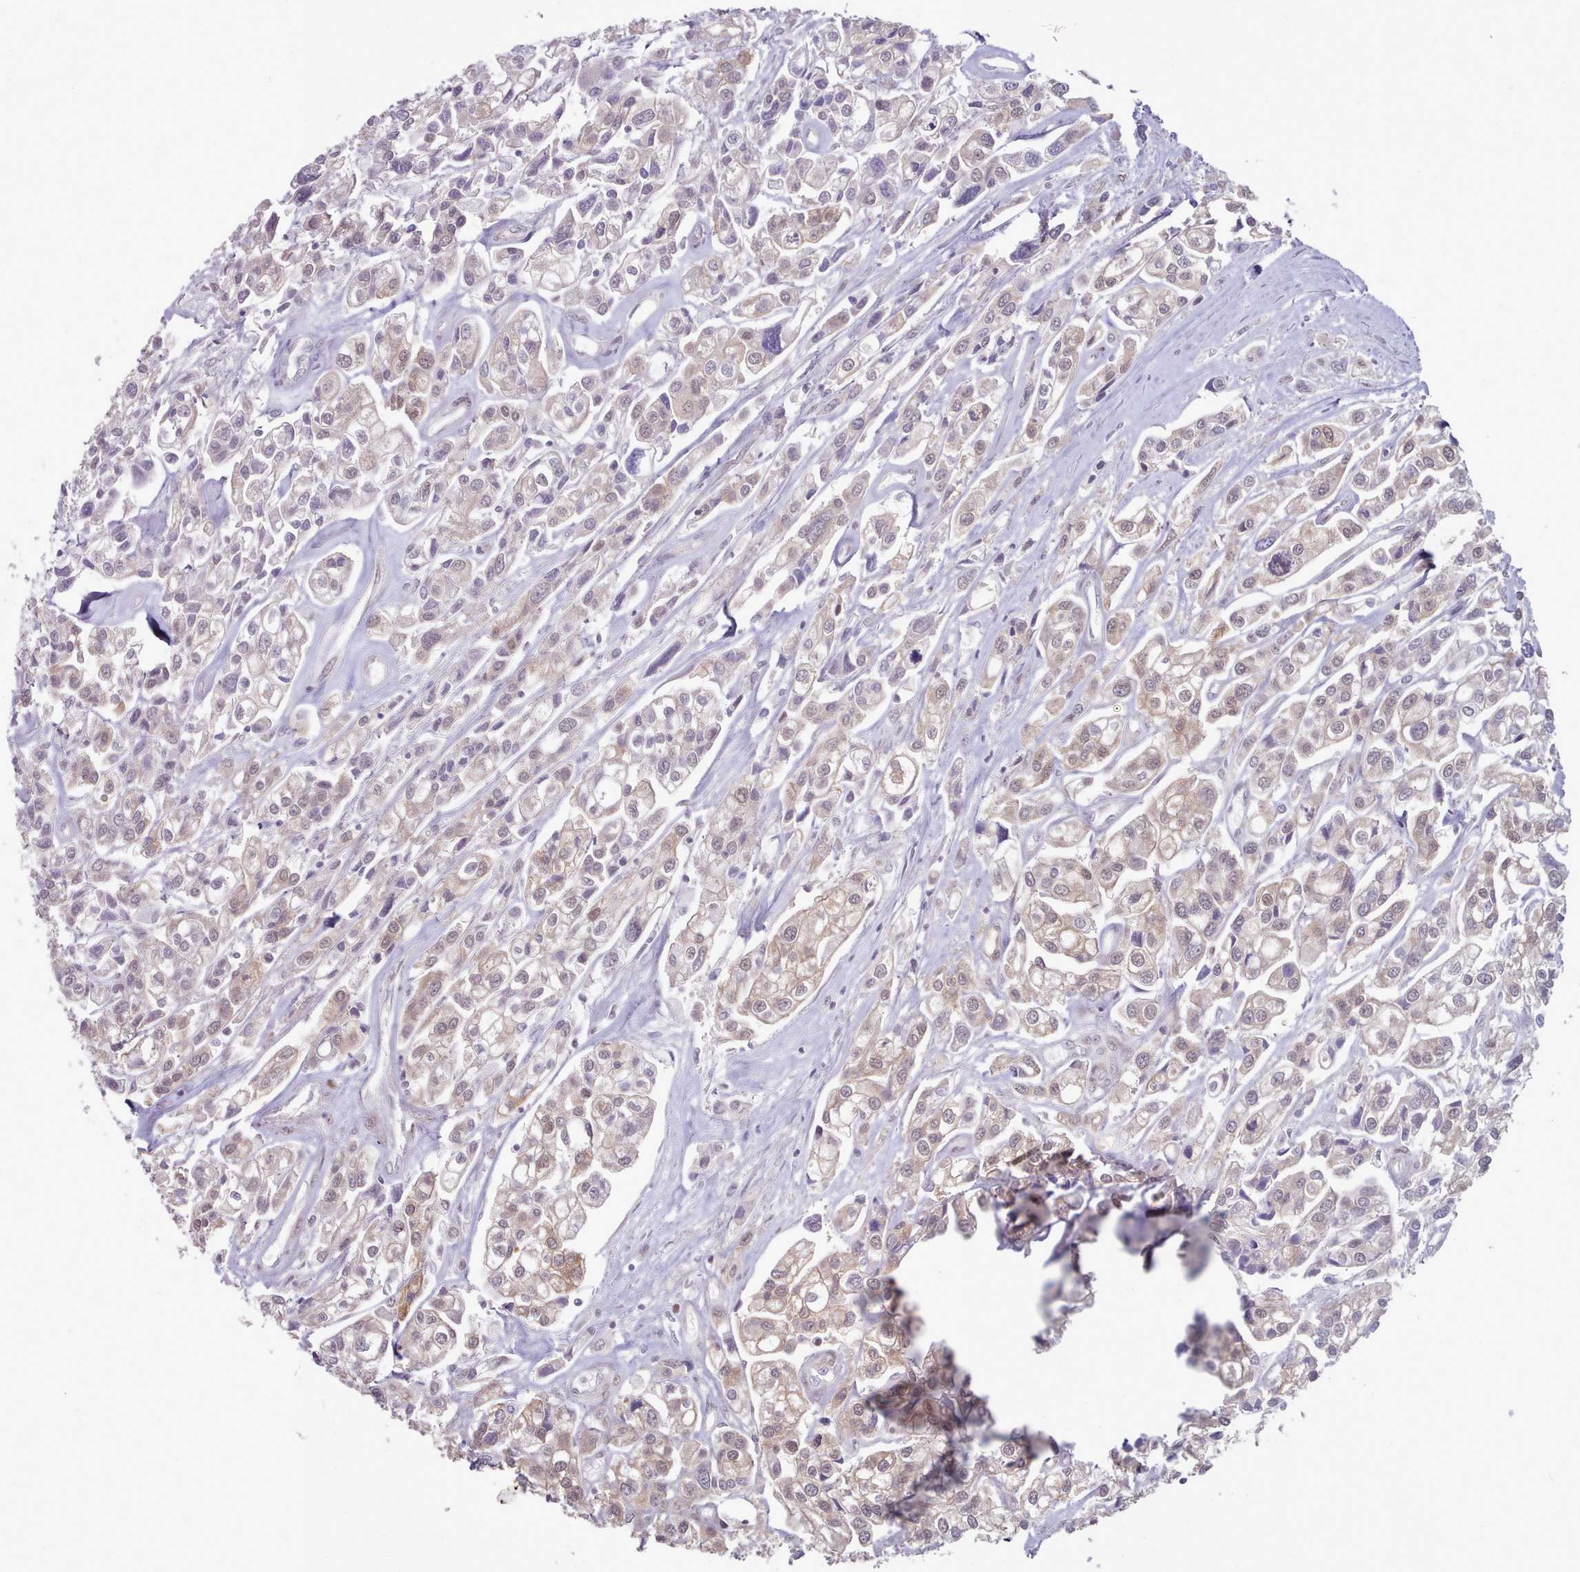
{"staining": {"intensity": "weak", "quantity": "<25%", "location": "nuclear"}, "tissue": "urothelial cancer", "cell_type": "Tumor cells", "image_type": "cancer", "snomed": [{"axis": "morphology", "description": "Urothelial carcinoma, High grade"}, {"axis": "topography", "description": "Urinary bladder"}], "caption": "The image shows no significant expression in tumor cells of high-grade urothelial carcinoma.", "gene": "CES3", "patient": {"sex": "male", "age": 67}}